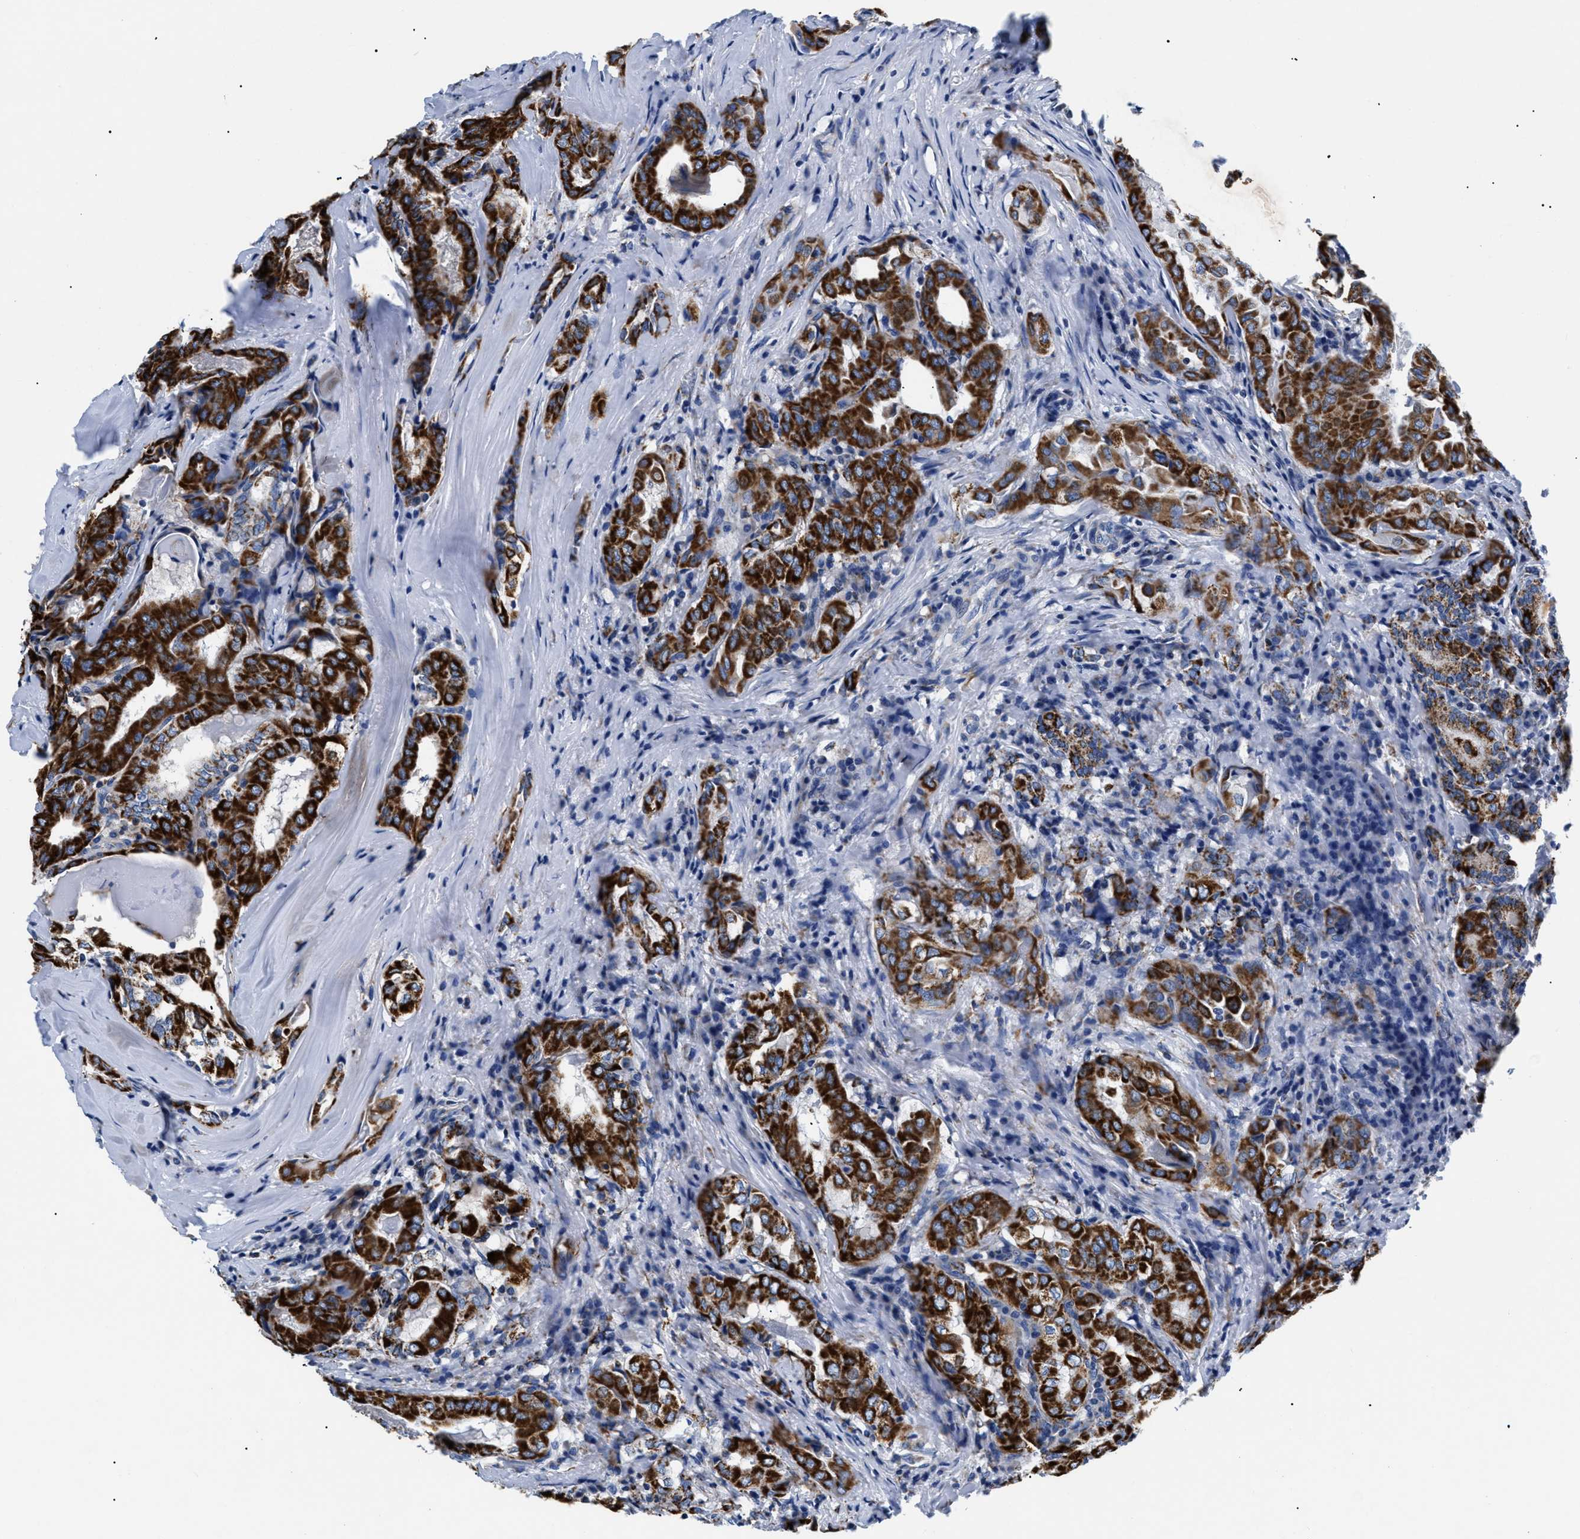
{"staining": {"intensity": "strong", "quantity": ">75%", "location": "cytoplasmic/membranous"}, "tissue": "thyroid cancer", "cell_type": "Tumor cells", "image_type": "cancer", "snomed": [{"axis": "morphology", "description": "Papillary adenocarcinoma, NOS"}, {"axis": "topography", "description": "Thyroid gland"}], "caption": "Protein analysis of thyroid papillary adenocarcinoma tissue displays strong cytoplasmic/membranous expression in about >75% of tumor cells.", "gene": "GPR149", "patient": {"sex": "female", "age": 42}}